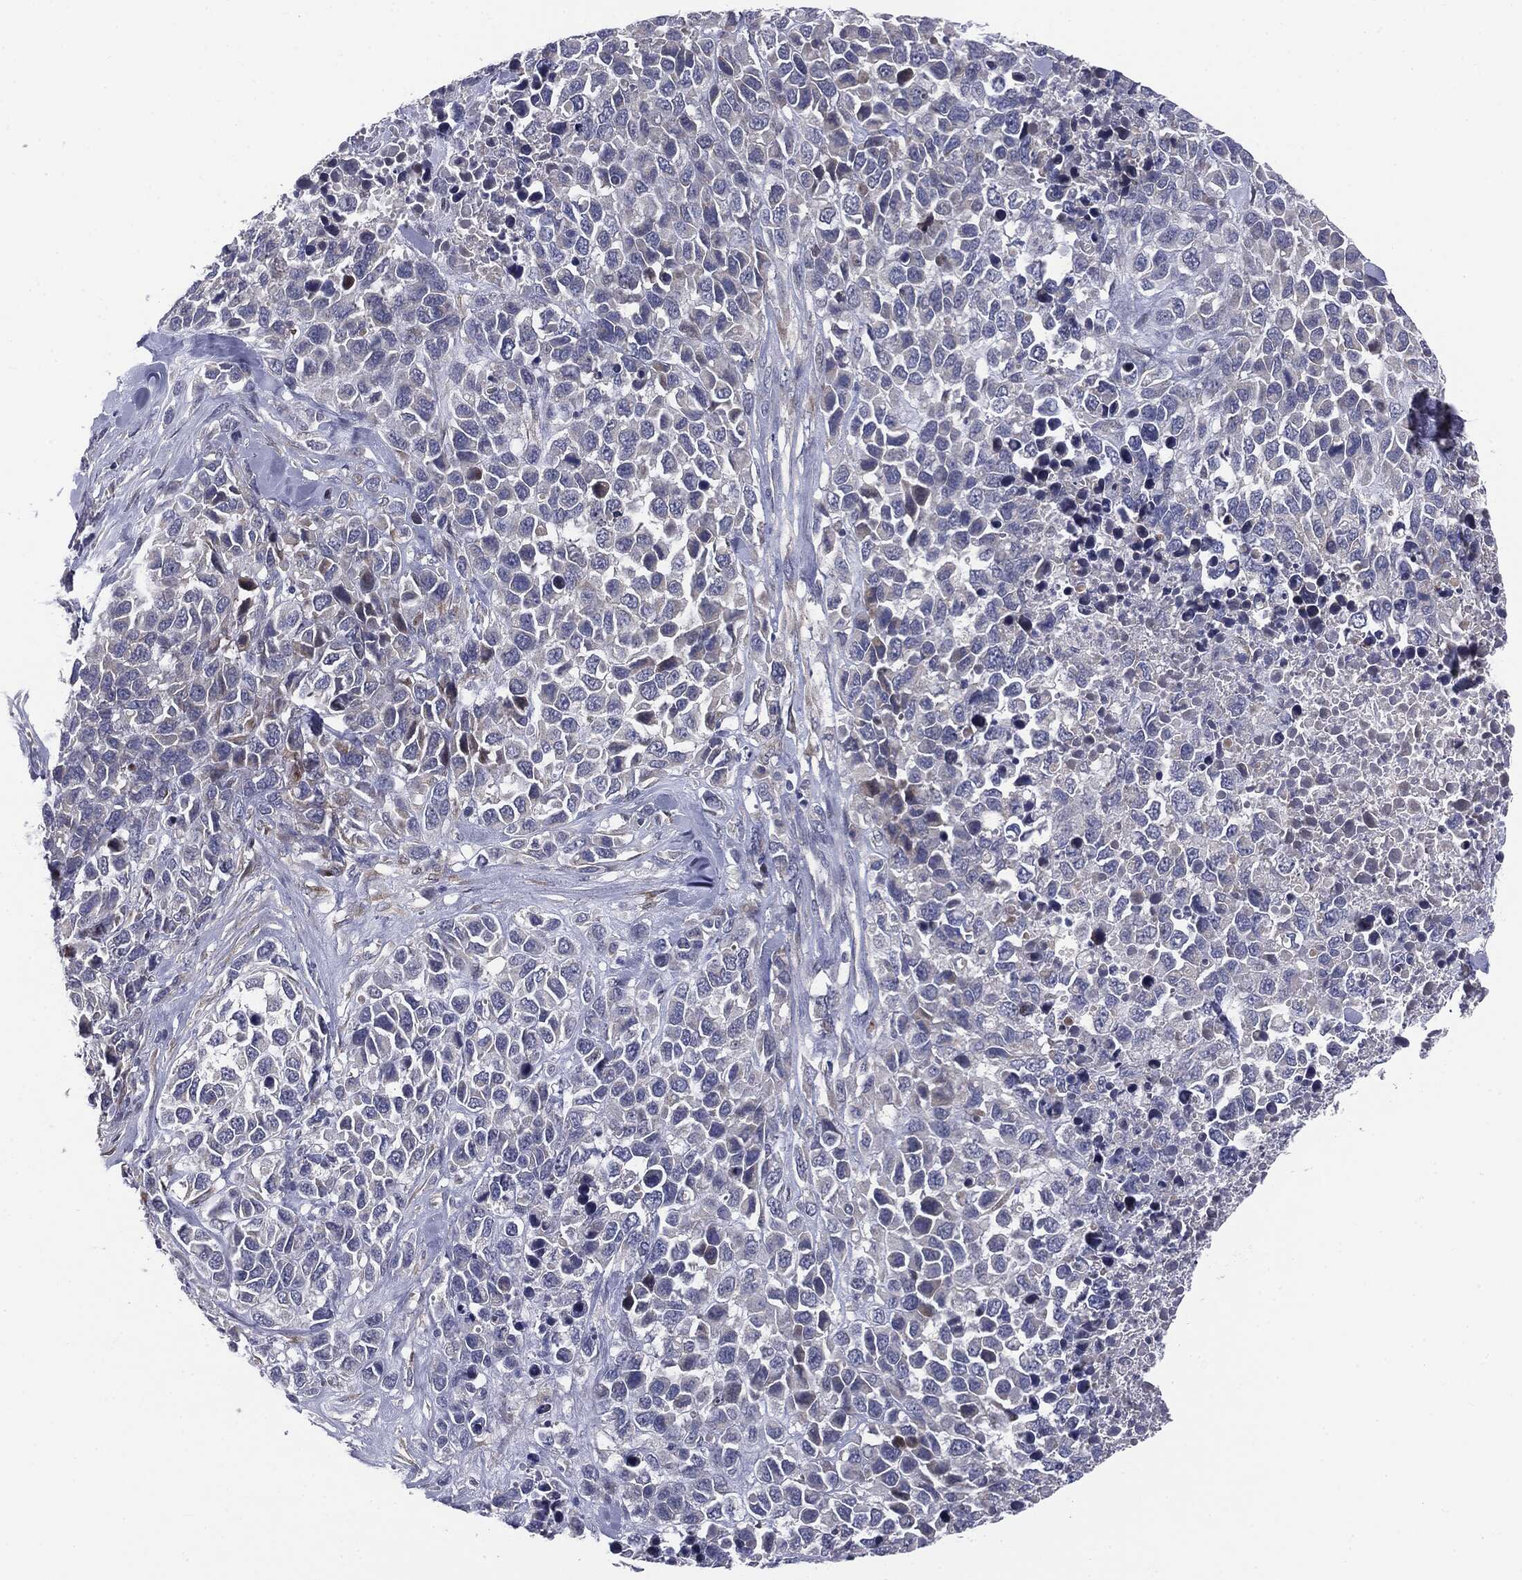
{"staining": {"intensity": "negative", "quantity": "none", "location": "none"}, "tissue": "melanoma", "cell_type": "Tumor cells", "image_type": "cancer", "snomed": [{"axis": "morphology", "description": "Malignant melanoma, Metastatic site"}, {"axis": "topography", "description": "Skin"}], "caption": "Micrograph shows no protein expression in tumor cells of melanoma tissue.", "gene": "KRT5", "patient": {"sex": "male", "age": 84}}